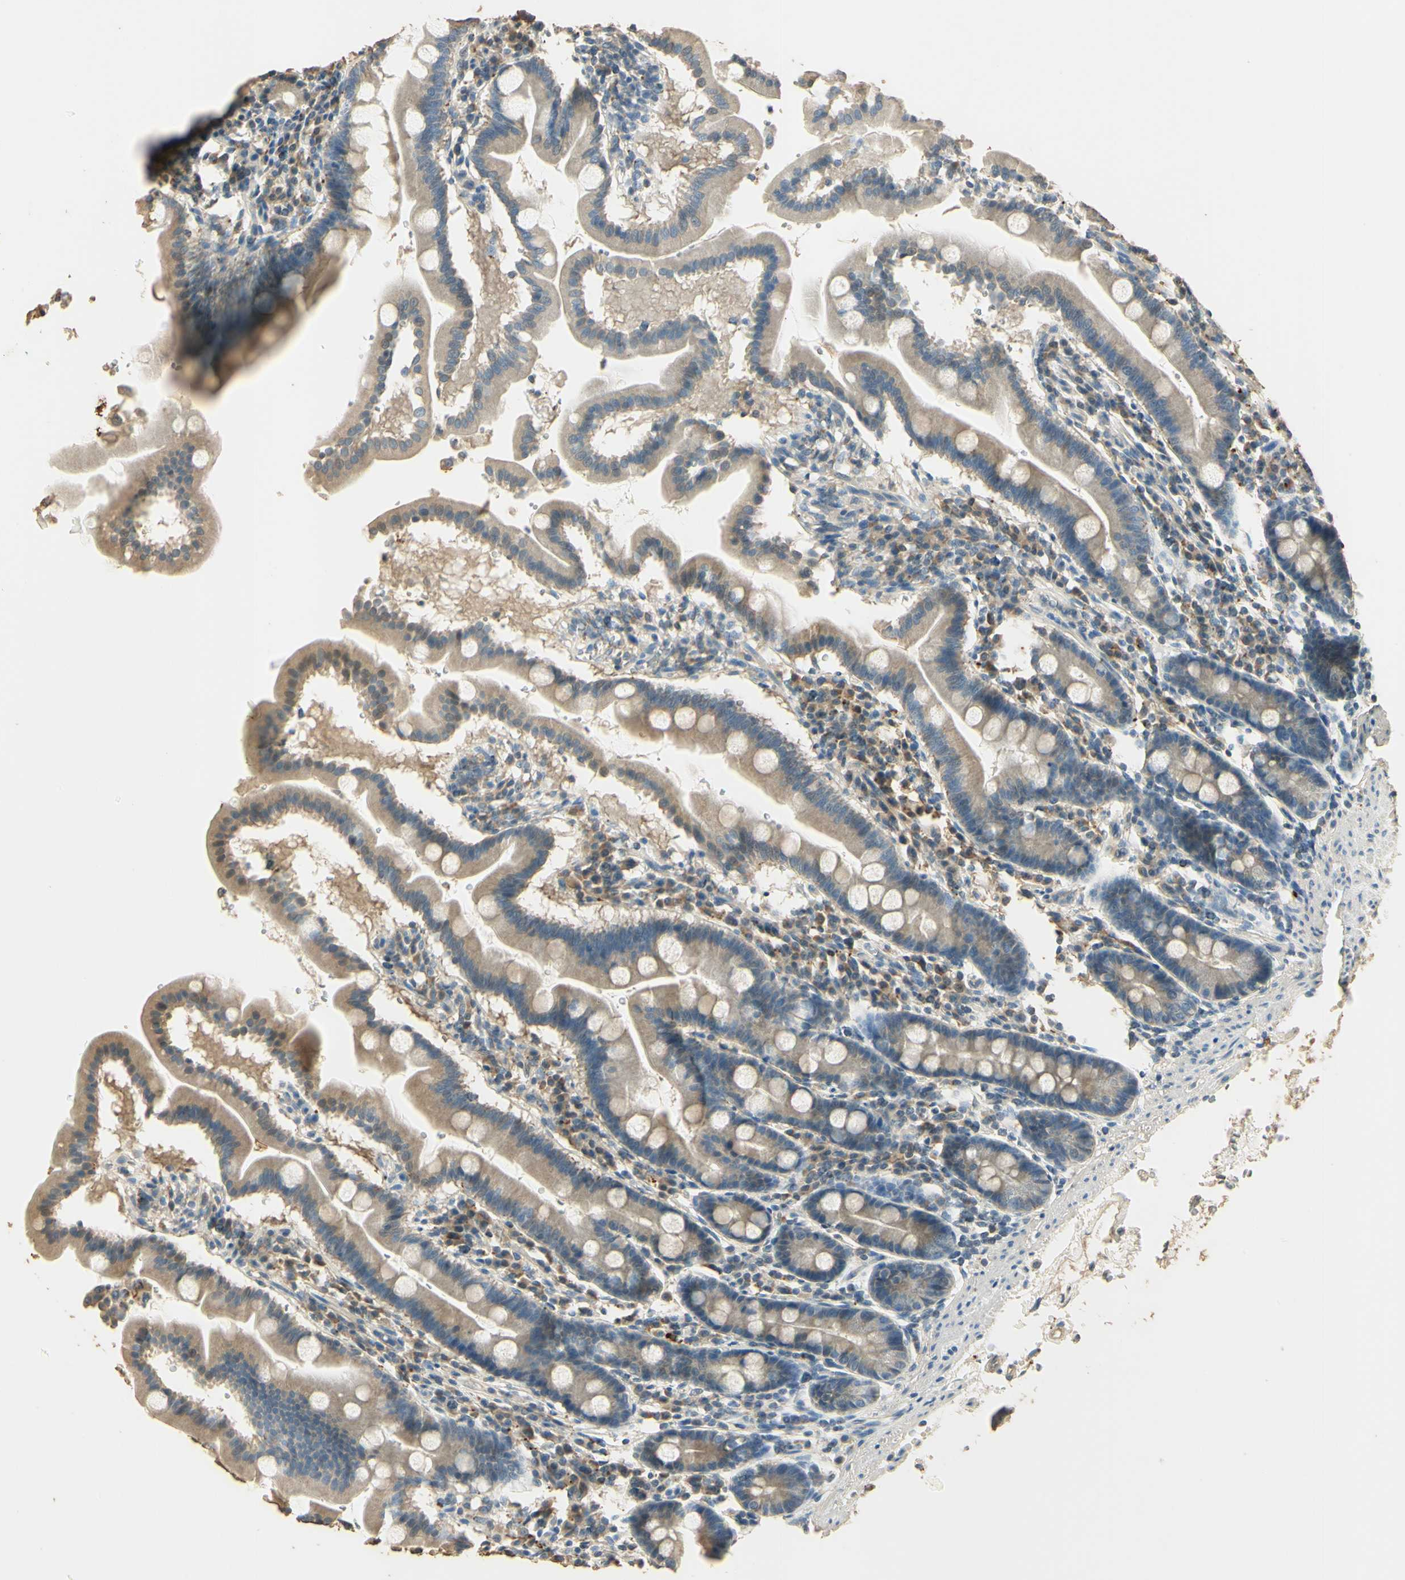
{"staining": {"intensity": "moderate", "quantity": "25%-75%", "location": "cytoplasmic/membranous"}, "tissue": "duodenum", "cell_type": "Glandular cells", "image_type": "normal", "snomed": [{"axis": "morphology", "description": "Normal tissue, NOS"}, {"axis": "topography", "description": "Duodenum"}], "caption": "Immunohistochemistry (IHC) of unremarkable human duodenum shows medium levels of moderate cytoplasmic/membranous expression in approximately 25%-75% of glandular cells.", "gene": "ARHGEF17", "patient": {"sex": "male", "age": 50}}